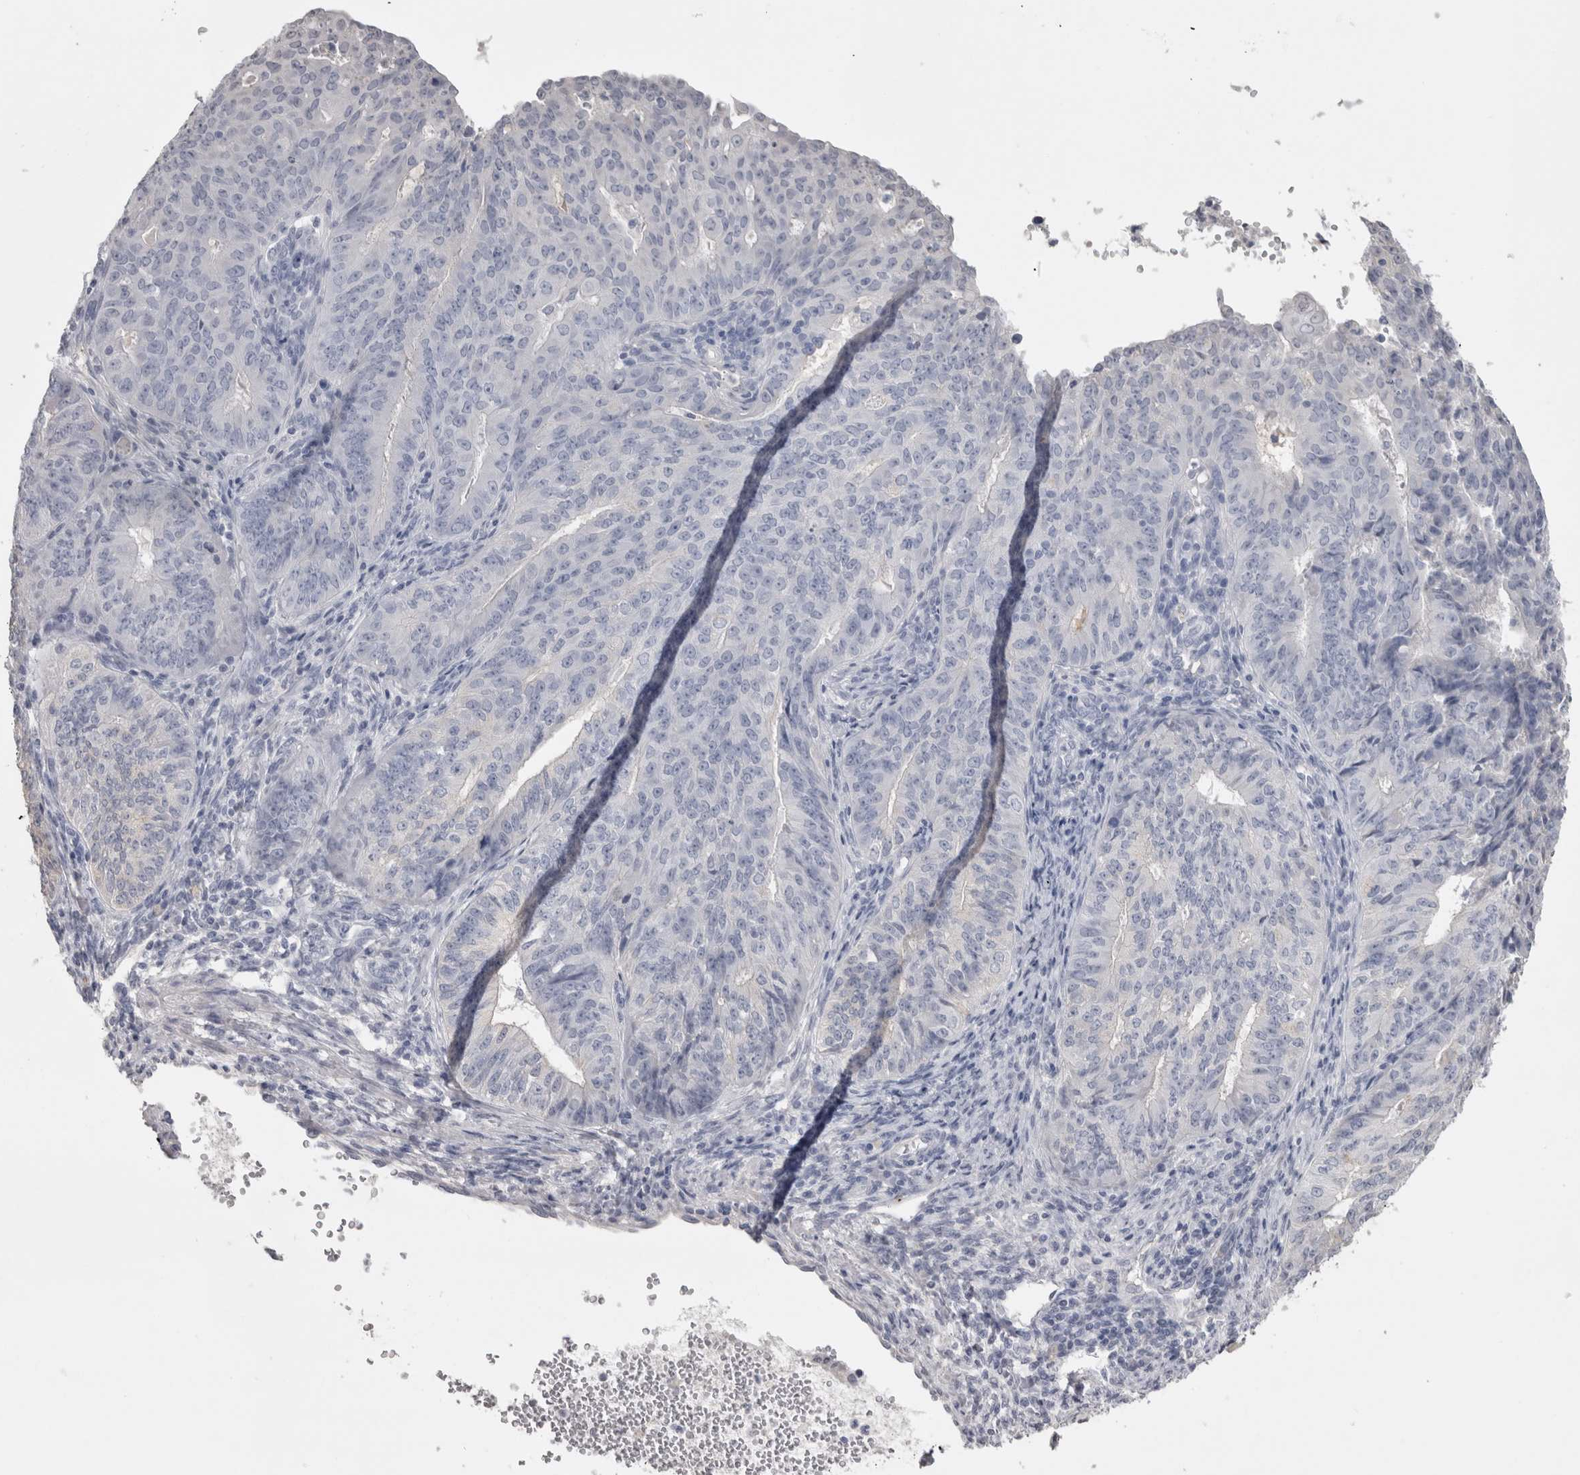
{"staining": {"intensity": "negative", "quantity": "none", "location": "none"}, "tissue": "endometrial cancer", "cell_type": "Tumor cells", "image_type": "cancer", "snomed": [{"axis": "morphology", "description": "Adenocarcinoma, NOS"}, {"axis": "topography", "description": "Endometrium"}], "caption": "Photomicrograph shows no protein positivity in tumor cells of endometrial adenocarcinoma tissue.", "gene": "ADAM2", "patient": {"sex": "female", "age": 32}}